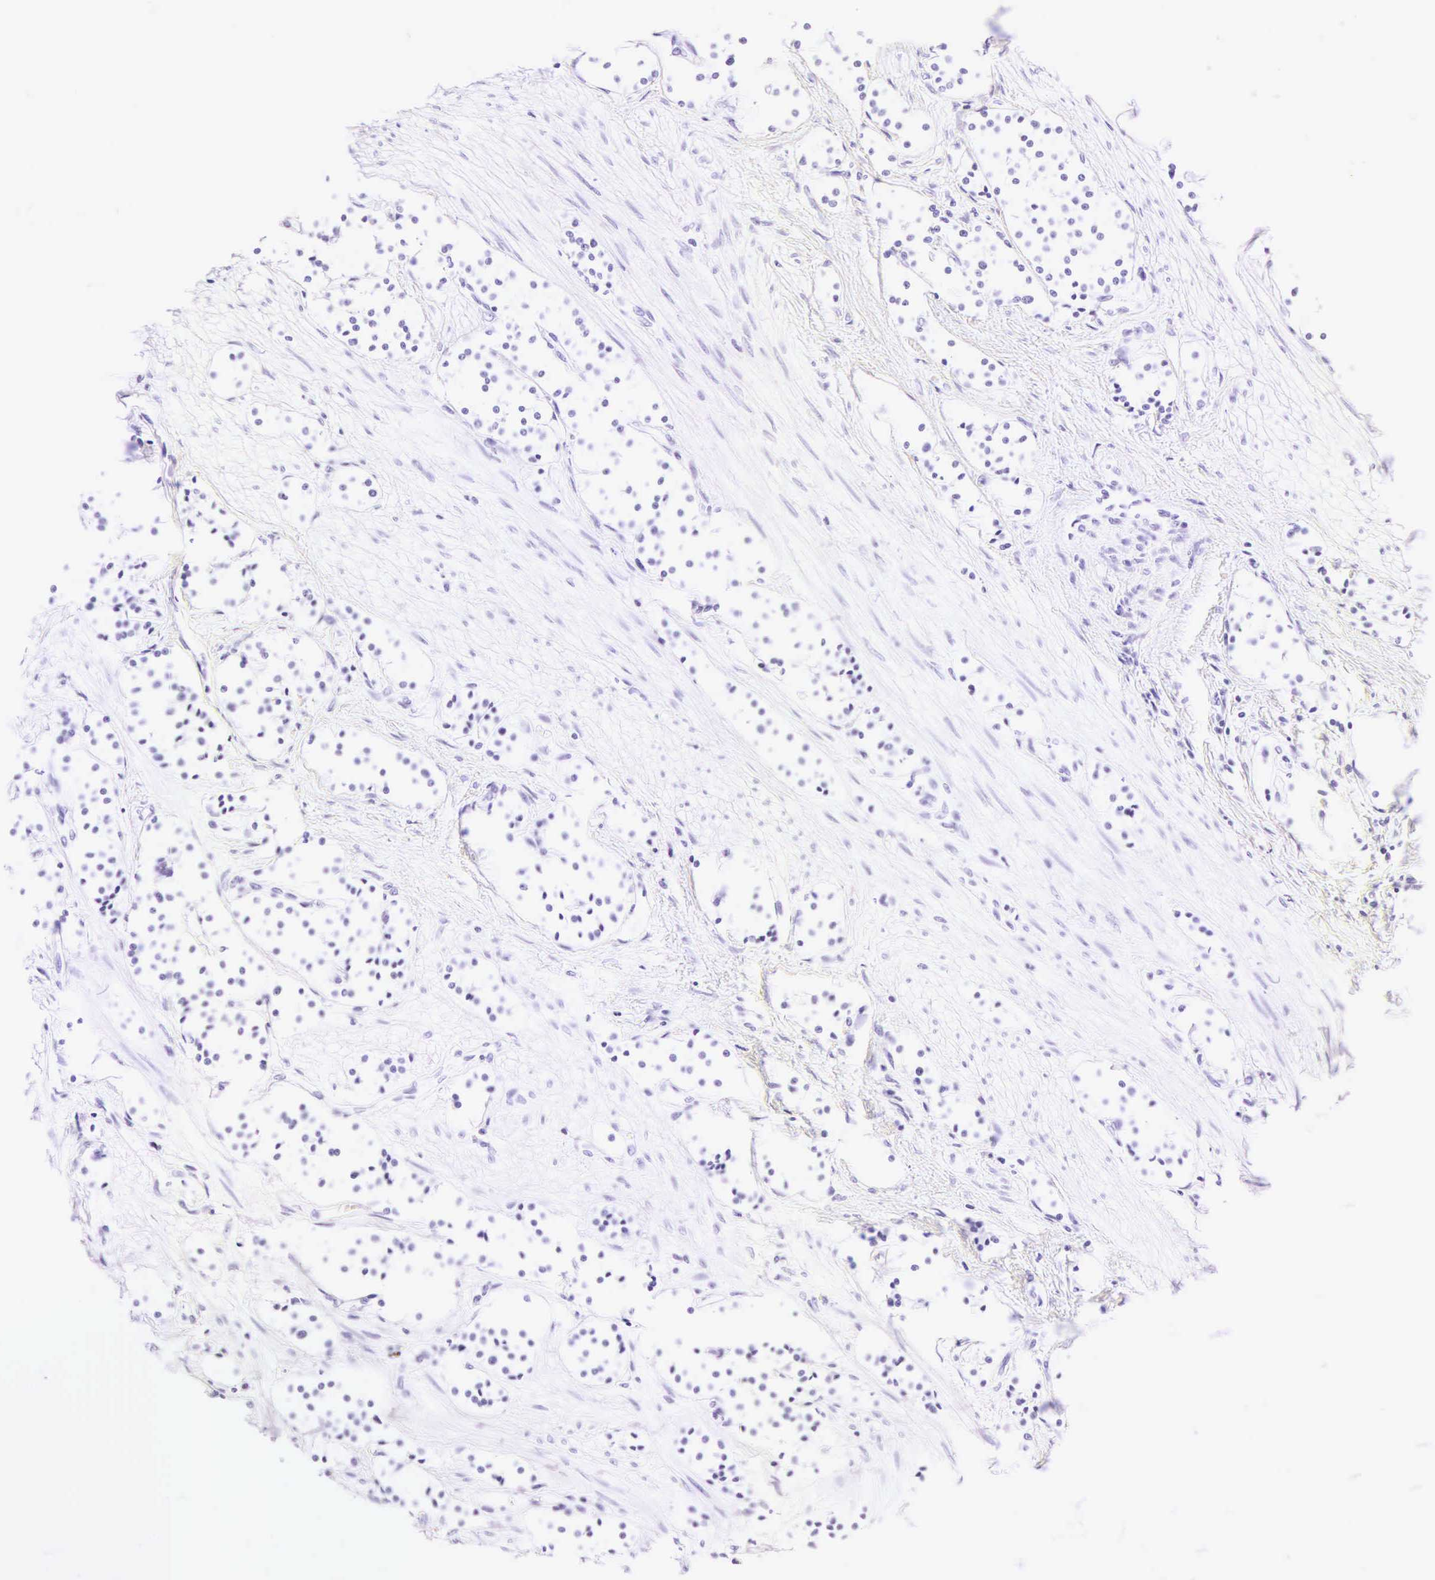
{"staining": {"intensity": "negative", "quantity": "none", "location": "none"}, "tissue": "carcinoid", "cell_type": "Tumor cells", "image_type": "cancer", "snomed": [{"axis": "morphology", "description": "Carcinoid, malignant, NOS"}, {"axis": "topography", "description": "Stomach"}], "caption": "Micrograph shows no significant protein expression in tumor cells of carcinoid (malignant). (IHC, brightfield microscopy, high magnification).", "gene": "CD1A", "patient": {"sex": "female", "age": 76}}